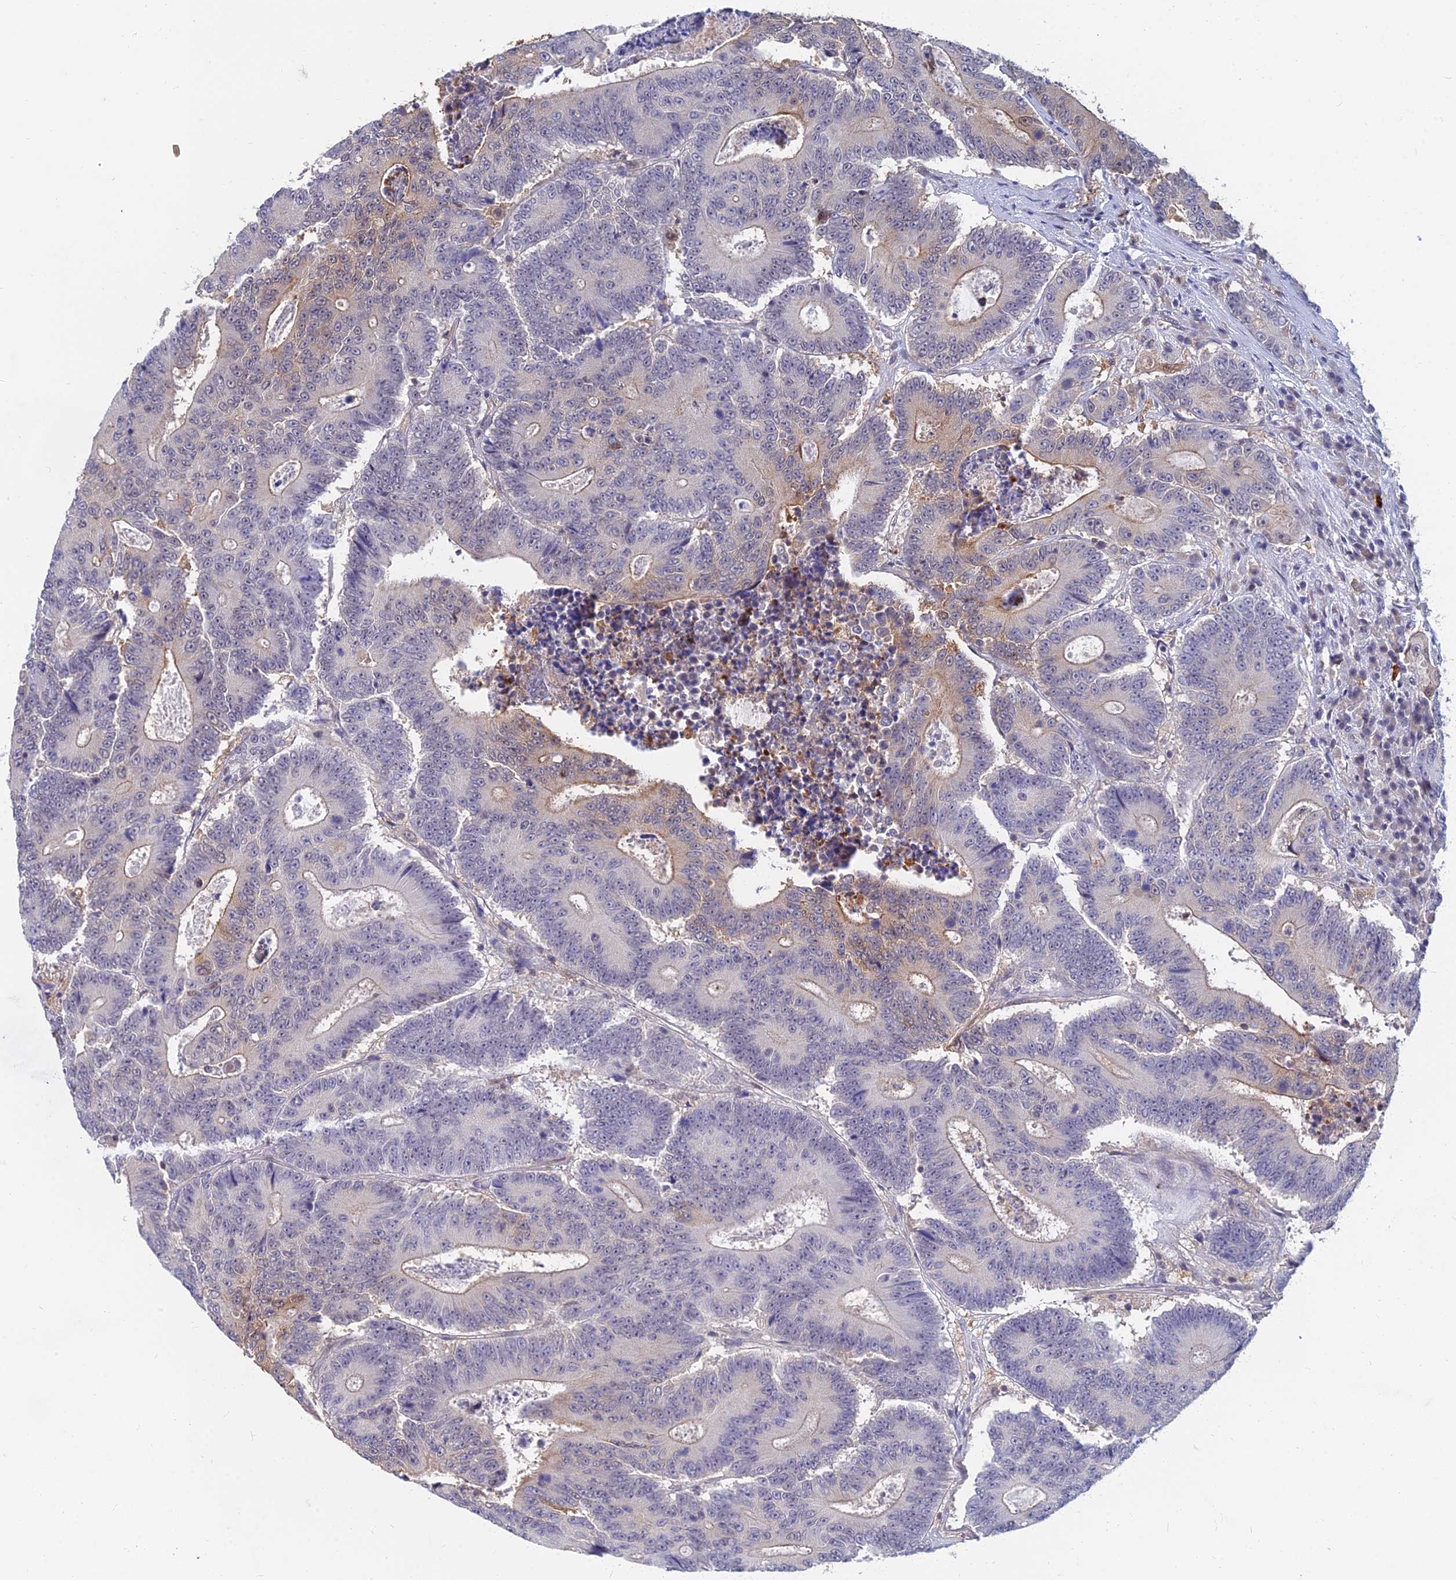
{"staining": {"intensity": "weak", "quantity": "25%-75%", "location": "cytoplasmic/membranous"}, "tissue": "colorectal cancer", "cell_type": "Tumor cells", "image_type": "cancer", "snomed": [{"axis": "morphology", "description": "Adenocarcinoma, NOS"}, {"axis": "topography", "description": "Colon"}], "caption": "Tumor cells reveal weak cytoplasmic/membranous positivity in approximately 25%-75% of cells in colorectal cancer. The protein is stained brown, and the nuclei are stained in blue (DAB IHC with brightfield microscopy, high magnification).", "gene": "B3GALT4", "patient": {"sex": "male", "age": 83}}